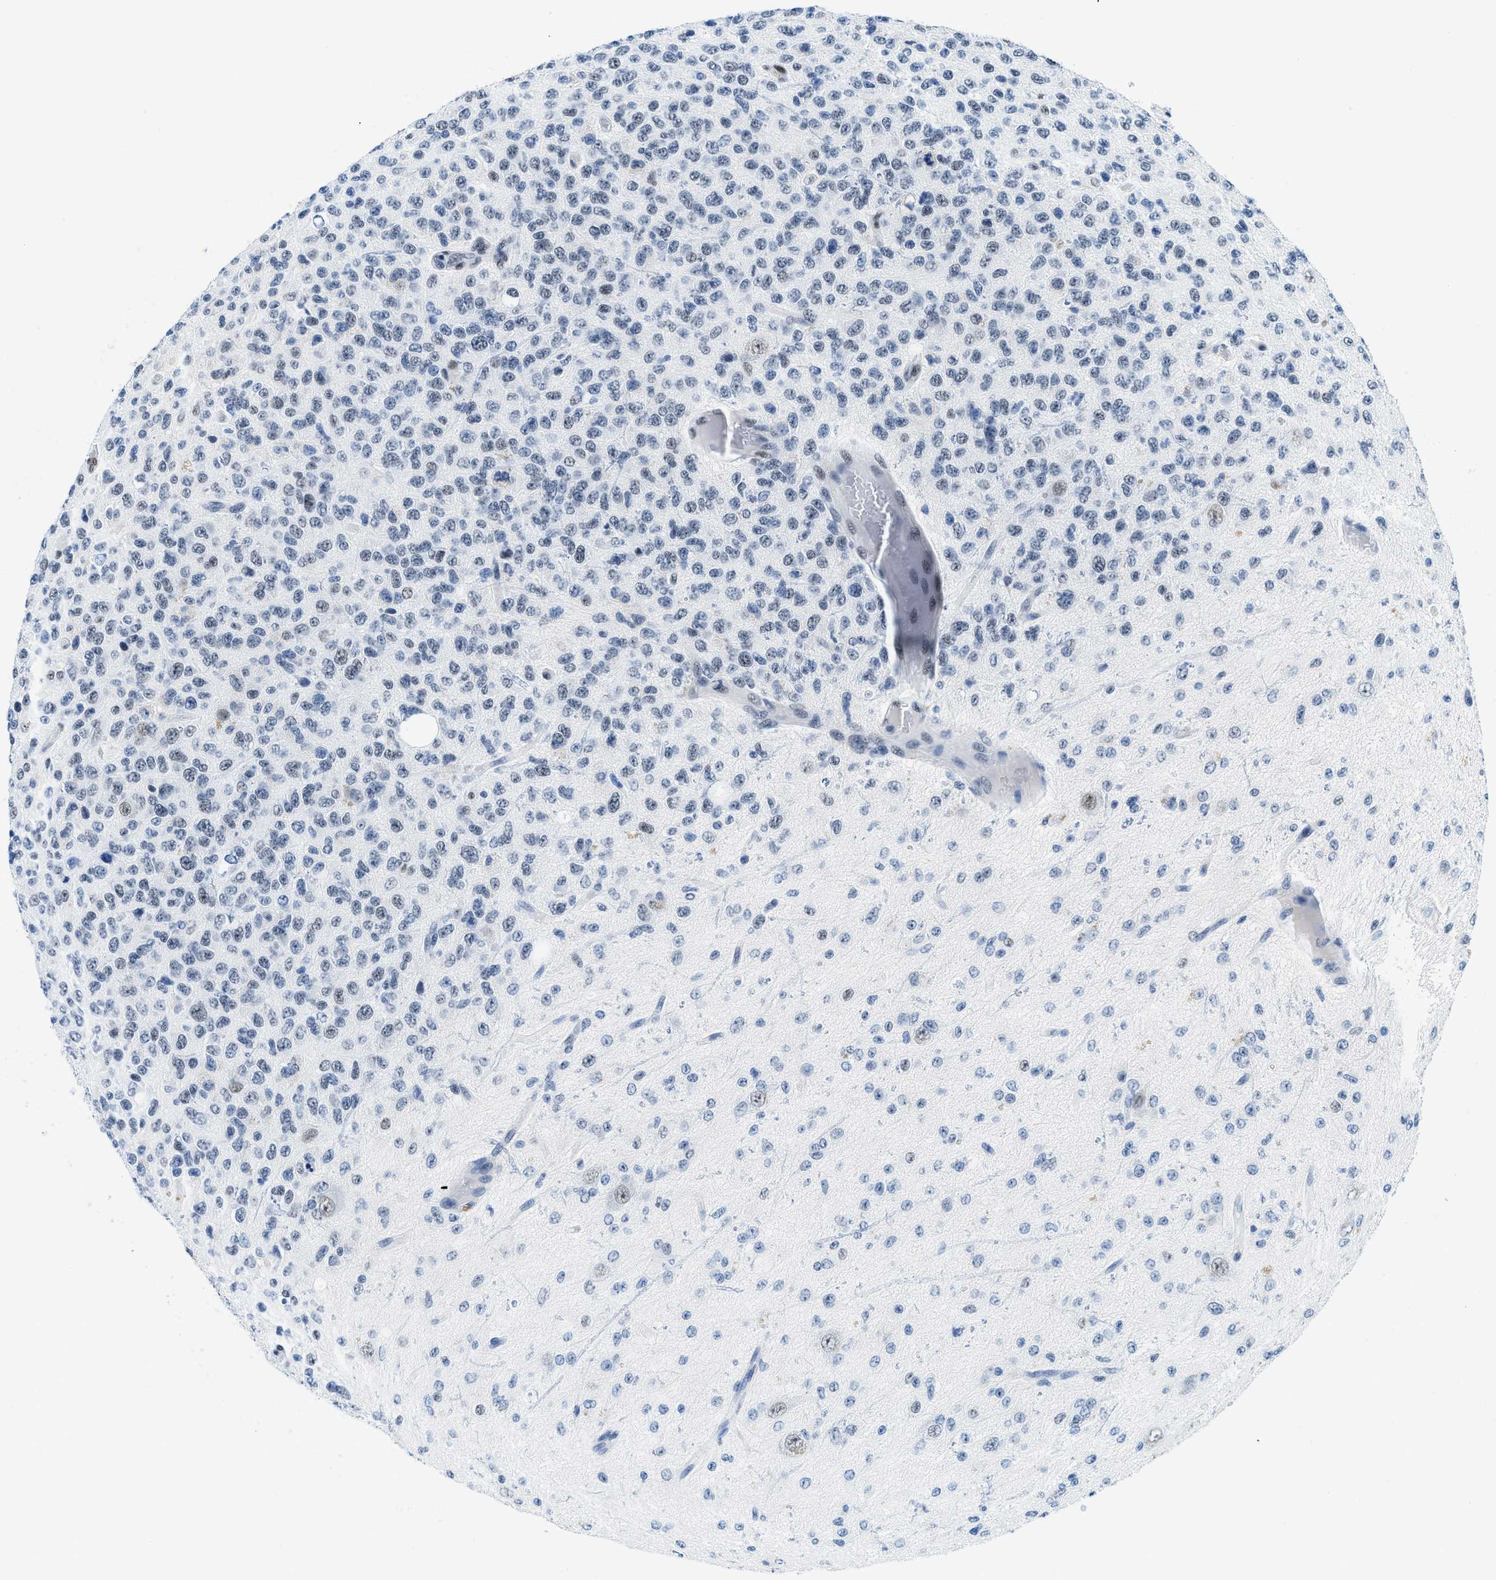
{"staining": {"intensity": "negative", "quantity": "none", "location": "none"}, "tissue": "glioma", "cell_type": "Tumor cells", "image_type": "cancer", "snomed": [{"axis": "morphology", "description": "Glioma, malignant, High grade"}, {"axis": "topography", "description": "pancreas cauda"}], "caption": "Immunohistochemical staining of malignant glioma (high-grade) demonstrates no significant staining in tumor cells. Nuclei are stained in blue.", "gene": "SMARCAD1", "patient": {"sex": "male", "age": 60}}